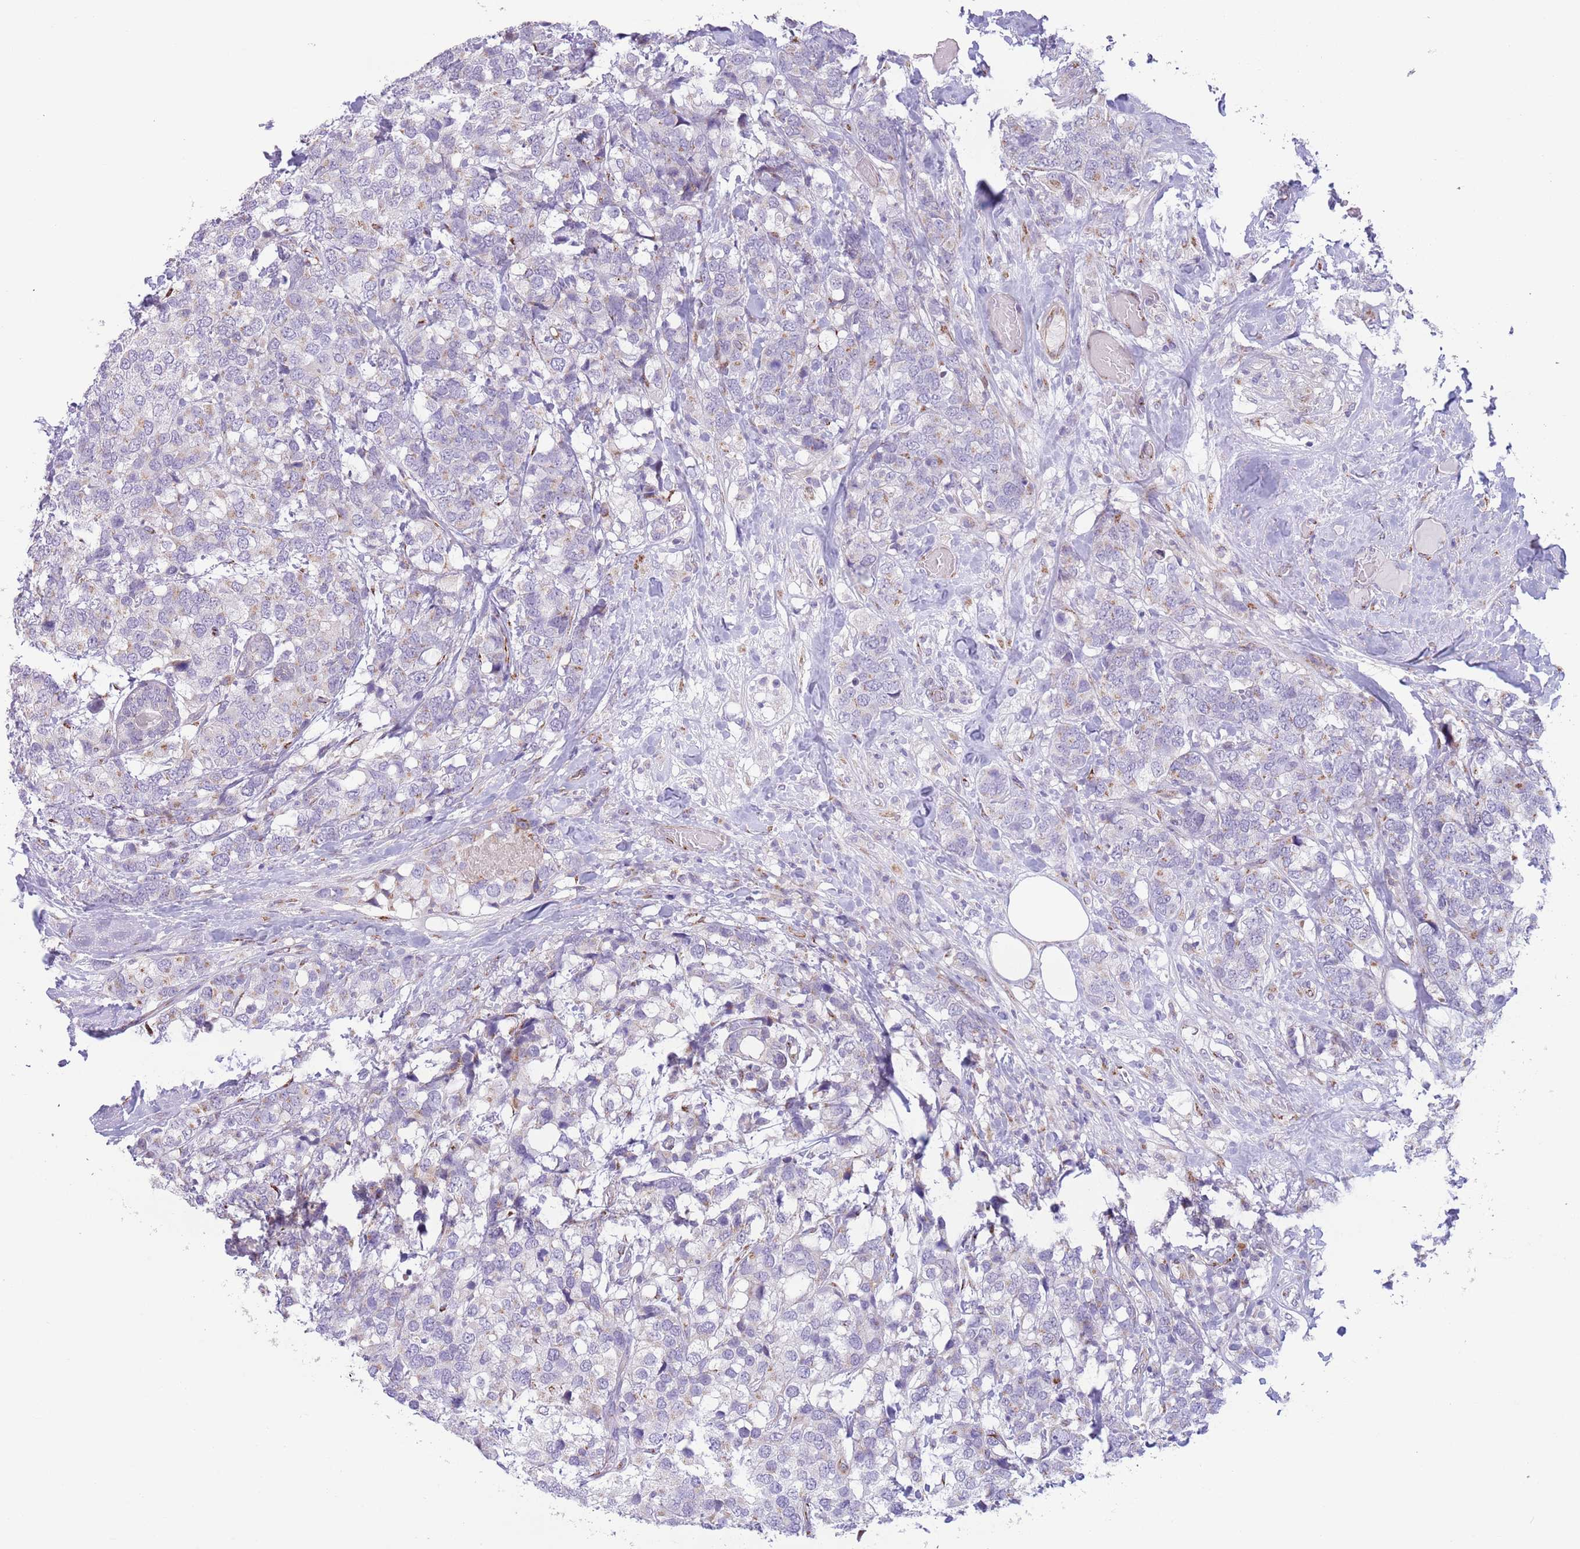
{"staining": {"intensity": "negative", "quantity": "none", "location": "none"}, "tissue": "breast cancer", "cell_type": "Tumor cells", "image_type": "cancer", "snomed": [{"axis": "morphology", "description": "Lobular carcinoma"}, {"axis": "topography", "description": "Breast"}], "caption": "Tumor cells are negative for protein expression in human breast cancer. The staining was performed using DAB to visualize the protein expression in brown, while the nuclei were stained in blue with hematoxylin (Magnification: 20x).", "gene": "C20orf96", "patient": {"sex": "female", "age": 59}}